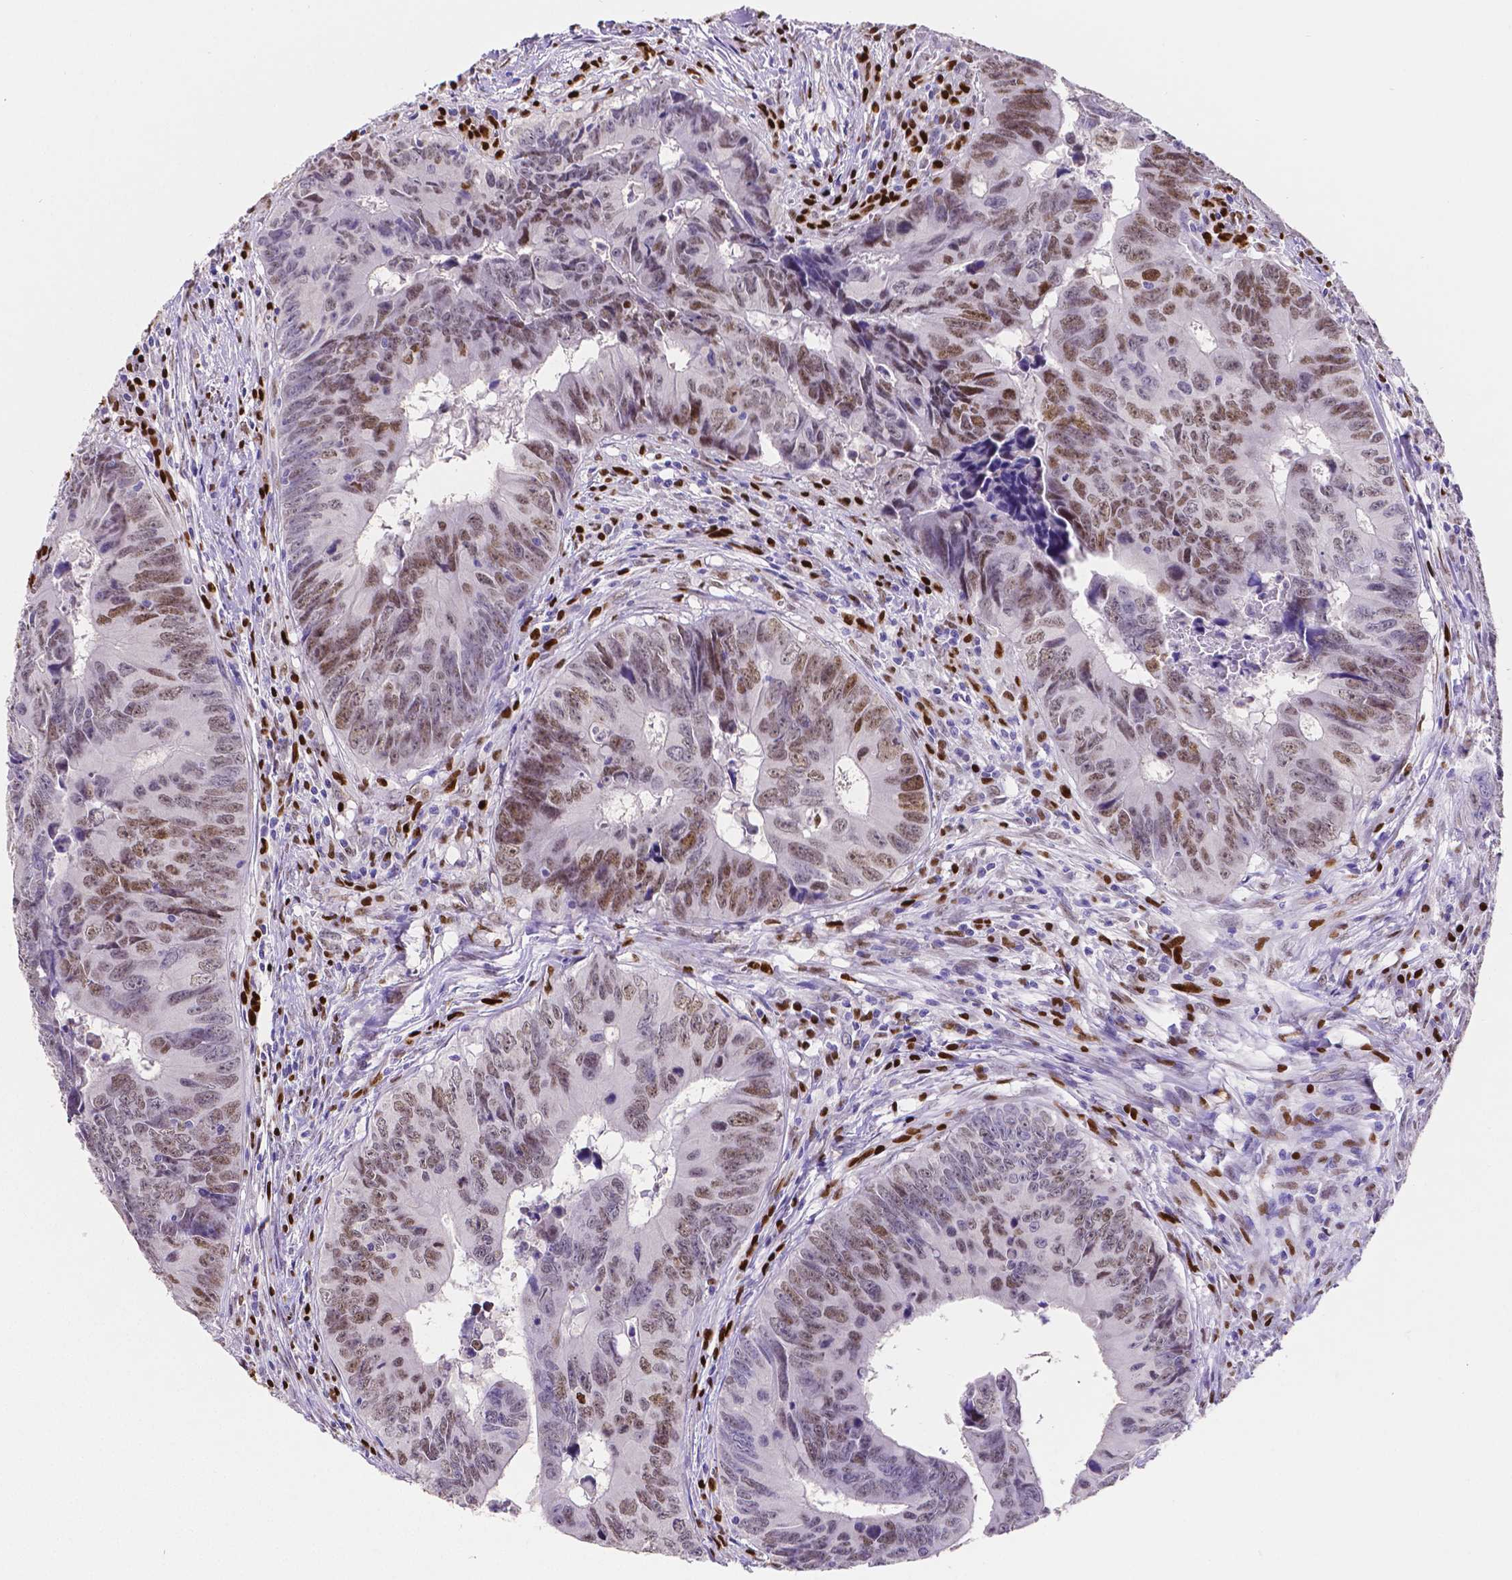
{"staining": {"intensity": "moderate", "quantity": "25%-75%", "location": "nuclear"}, "tissue": "colorectal cancer", "cell_type": "Tumor cells", "image_type": "cancer", "snomed": [{"axis": "morphology", "description": "Adenocarcinoma, NOS"}, {"axis": "topography", "description": "Colon"}], "caption": "A medium amount of moderate nuclear expression is identified in approximately 25%-75% of tumor cells in colorectal adenocarcinoma tissue. (DAB IHC with brightfield microscopy, high magnification).", "gene": "MEF2C", "patient": {"sex": "female", "age": 82}}